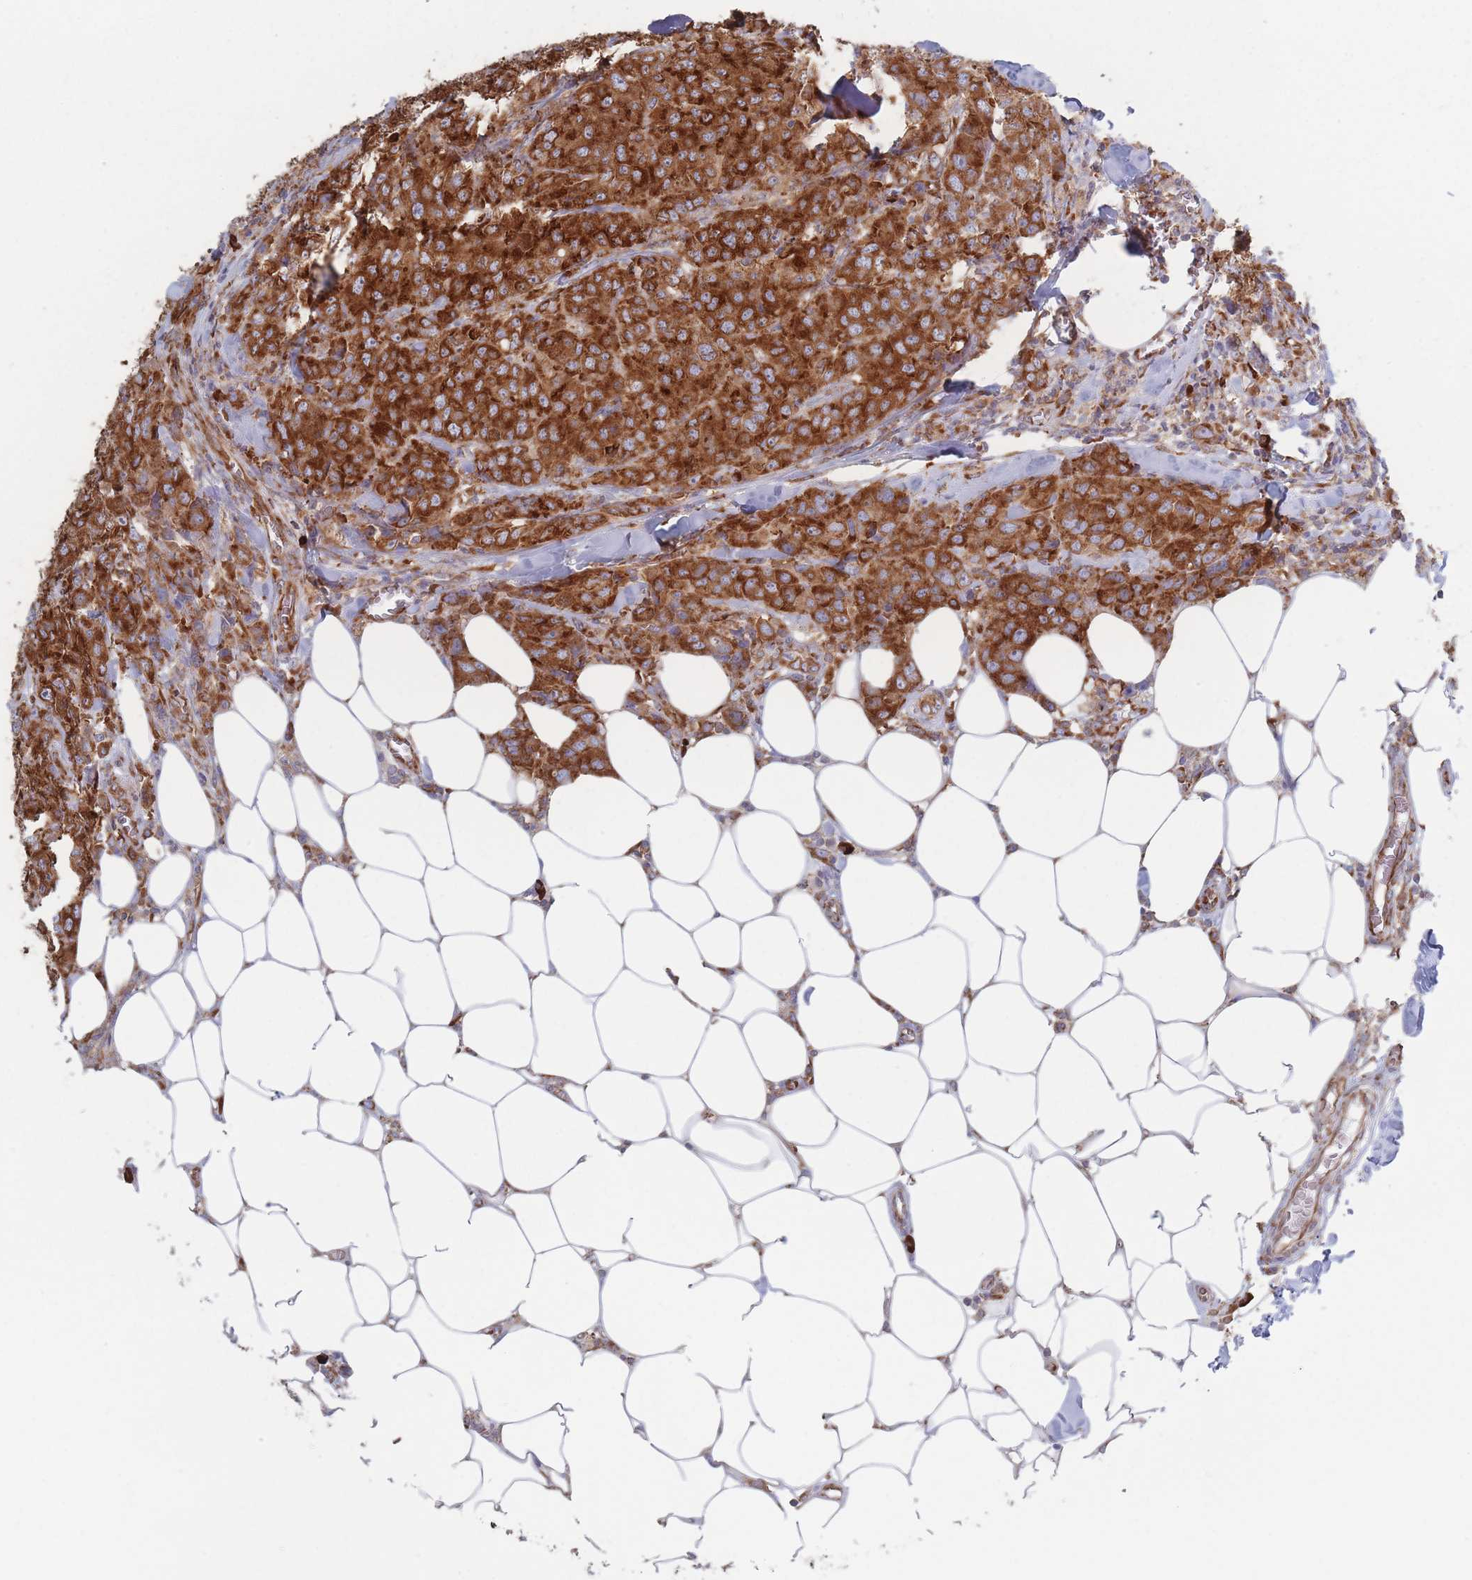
{"staining": {"intensity": "strong", "quantity": ">75%", "location": "cytoplasmic/membranous"}, "tissue": "breast cancer", "cell_type": "Tumor cells", "image_type": "cancer", "snomed": [{"axis": "morphology", "description": "Duct carcinoma"}, {"axis": "topography", "description": "Breast"}], "caption": "Intraductal carcinoma (breast) stained with immunohistochemistry (IHC) exhibits strong cytoplasmic/membranous positivity in about >75% of tumor cells. Ihc stains the protein of interest in brown and the nuclei are stained blue.", "gene": "EEF1B2", "patient": {"sex": "female", "age": 43}}